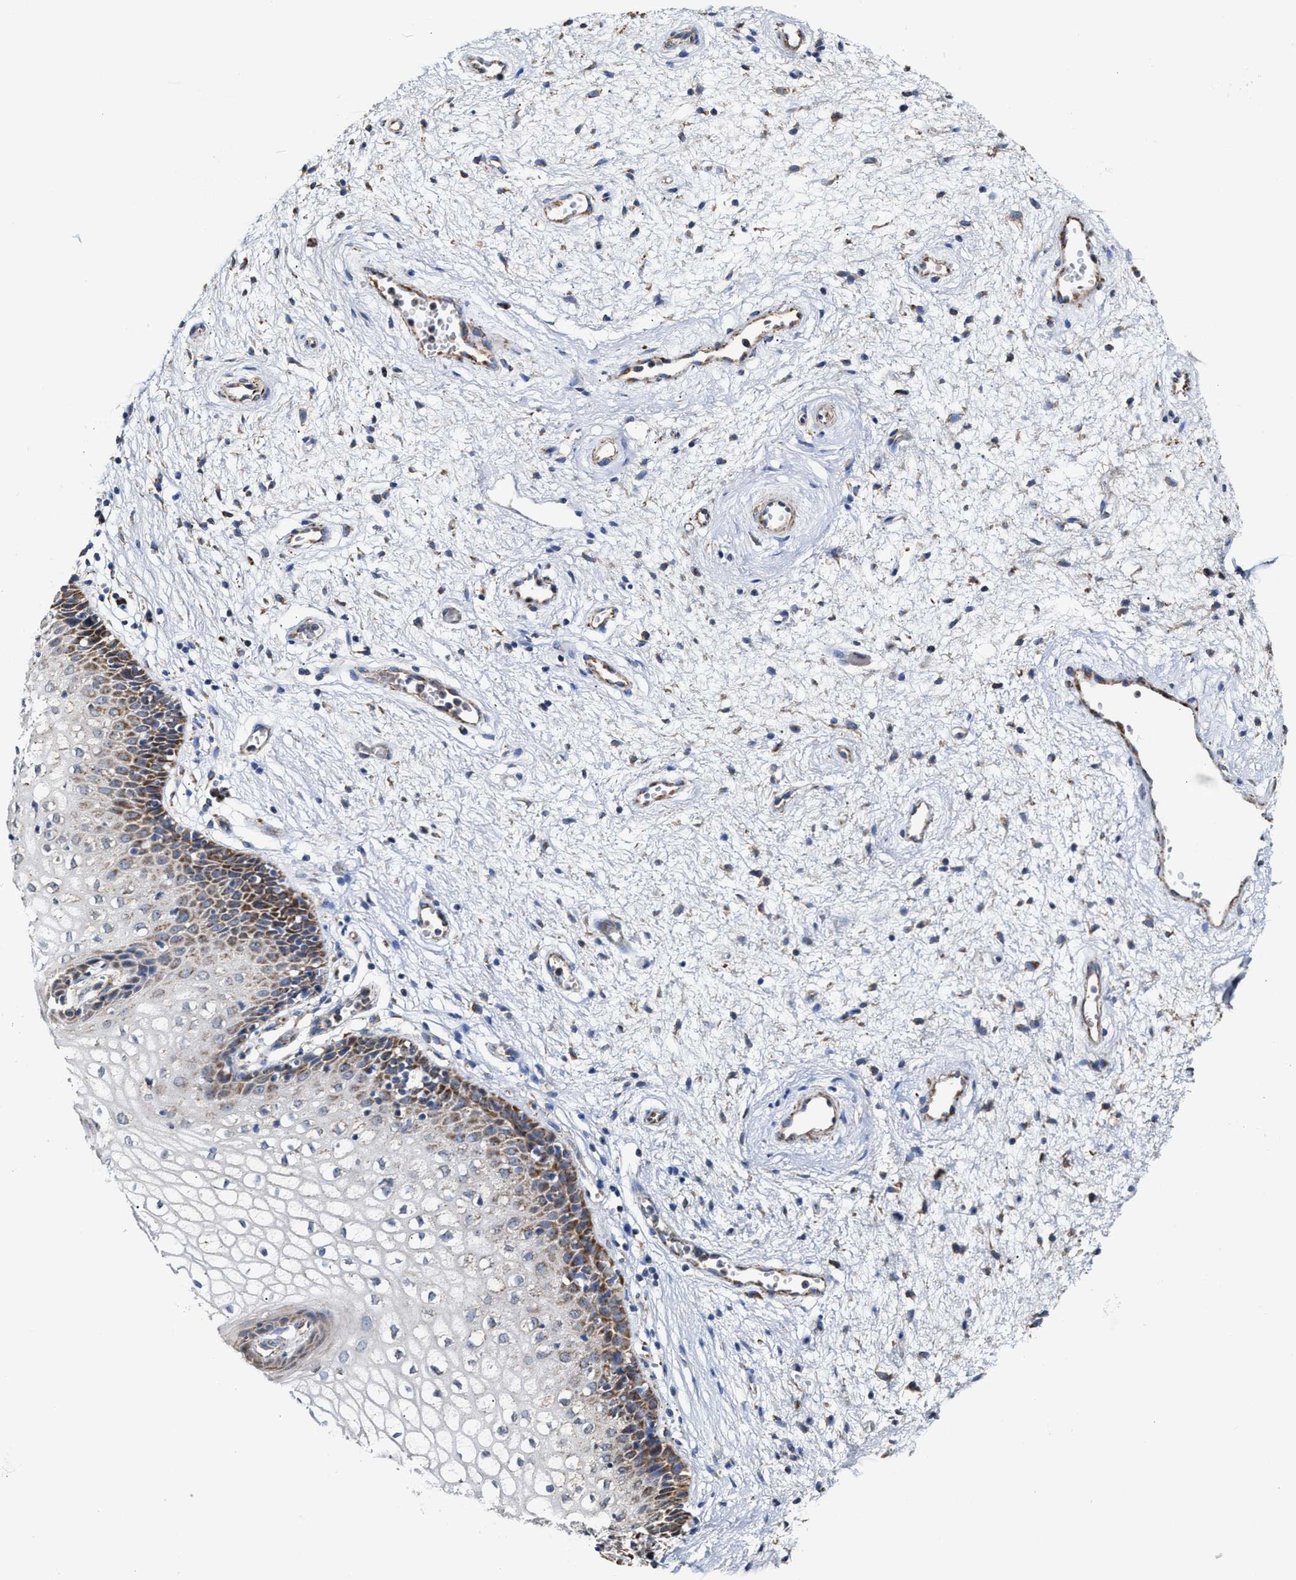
{"staining": {"intensity": "moderate", "quantity": ">75%", "location": "cytoplasmic/membranous"}, "tissue": "vagina", "cell_type": "Squamous epithelial cells", "image_type": "normal", "snomed": [{"axis": "morphology", "description": "Normal tissue, NOS"}, {"axis": "topography", "description": "Vagina"}], "caption": "Immunohistochemistry (DAB (3,3'-diaminobenzidine)) staining of unremarkable human vagina demonstrates moderate cytoplasmic/membranous protein positivity in about >75% of squamous epithelial cells. Using DAB (3,3'-diaminobenzidine) (brown) and hematoxylin (blue) stains, captured at high magnification using brightfield microscopy.", "gene": "MECR", "patient": {"sex": "female", "age": 34}}